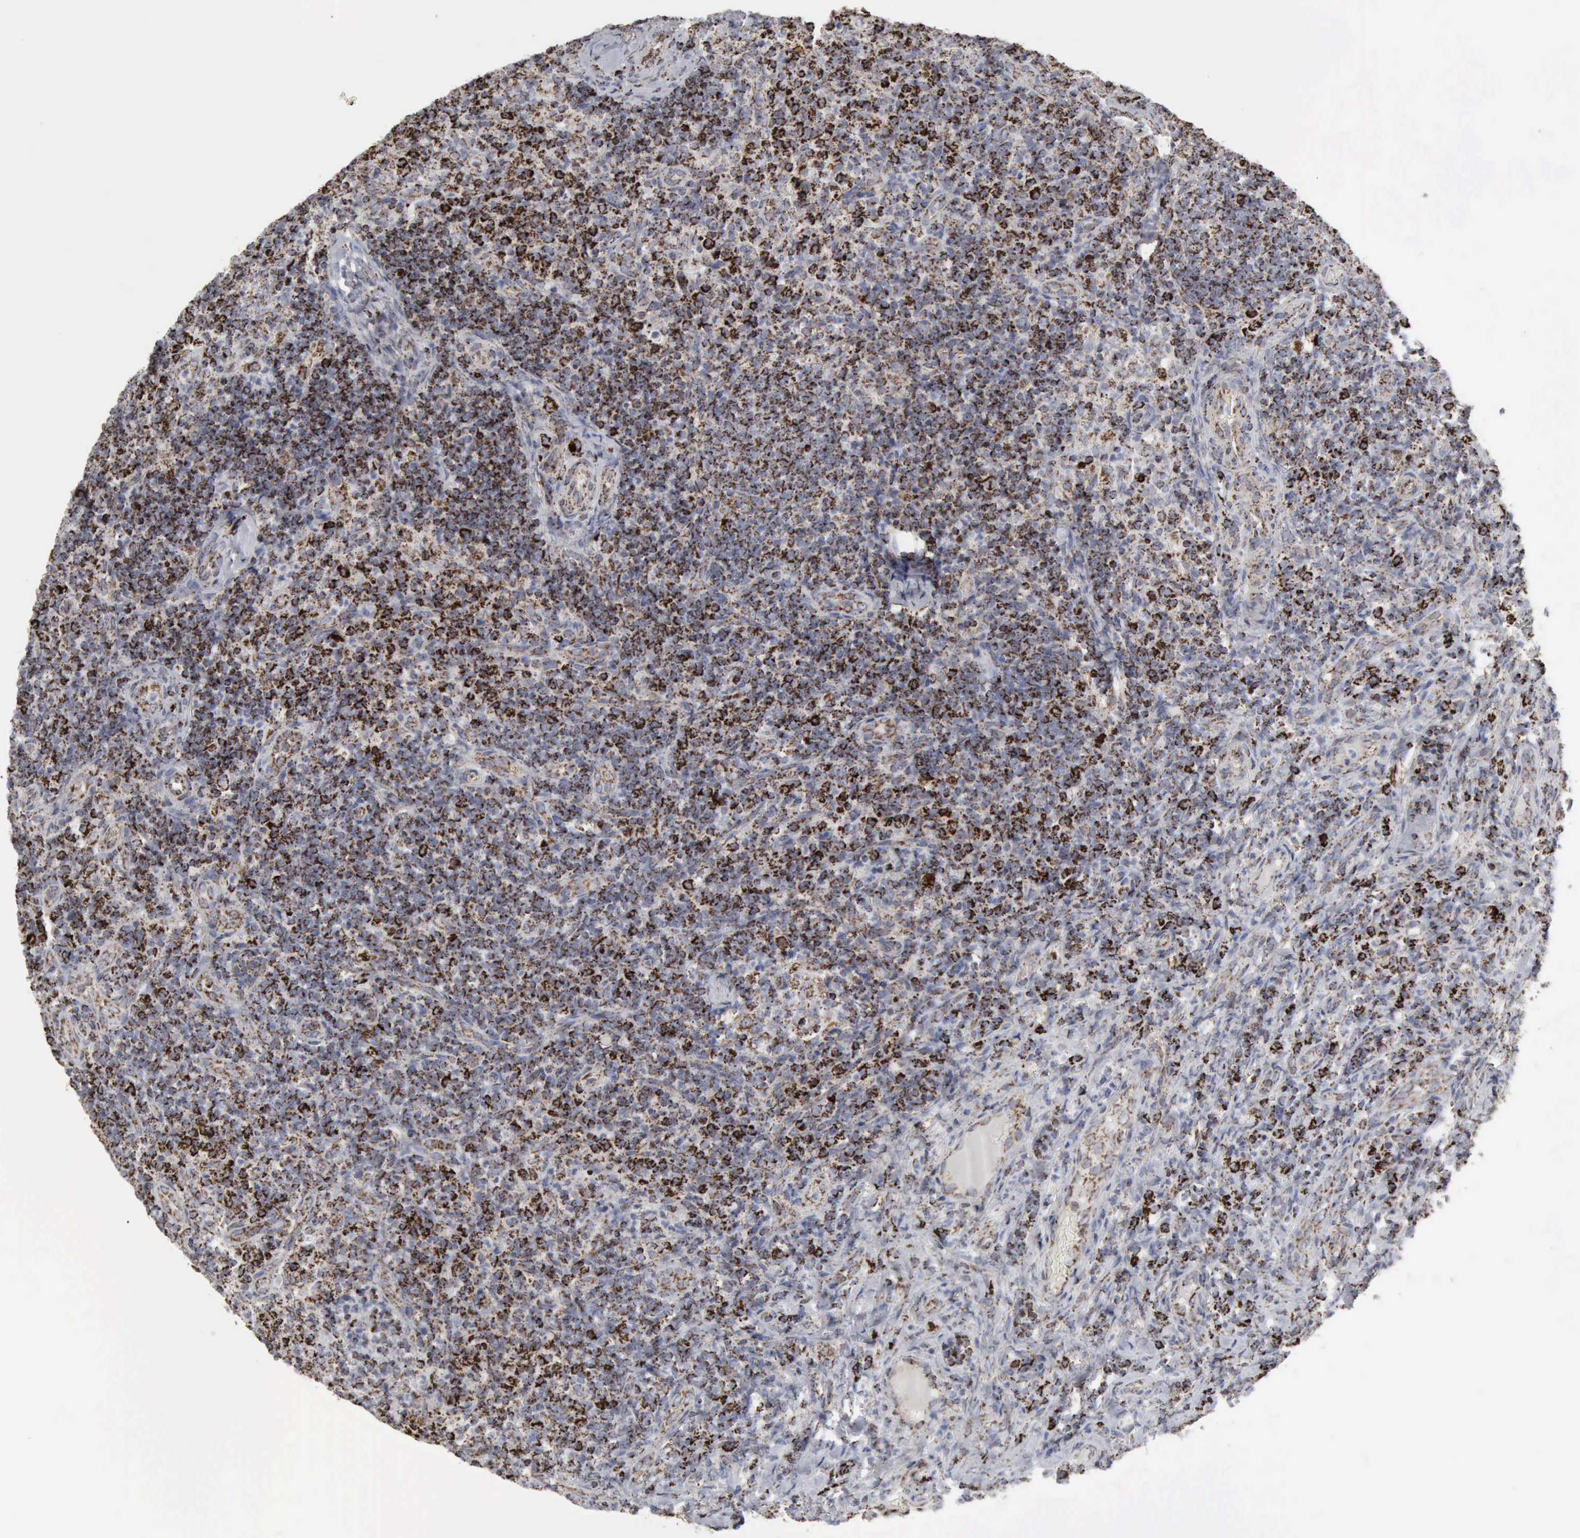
{"staining": {"intensity": "moderate", "quantity": ">75%", "location": "cytoplasmic/membranous"}, "tissue": "lymph node", "cell_type": "Germinal center cells", "image_type": "normal", "snomed": [{"axis": "morphology", "description": "Normal tissue, NOS"}, {"axis": "morphology", "description": "Inflammation, NOS"}, {"axis": "topography", "description": "Lymph node"}], "caption": "Protein expression analysis of unremarkable human lymph node reveals moderate cytoplasmic/membranous positivity in about >75% of germinal center cells.", "gene": "ACO2", "patient": {"sex": "male", "age": 46}}